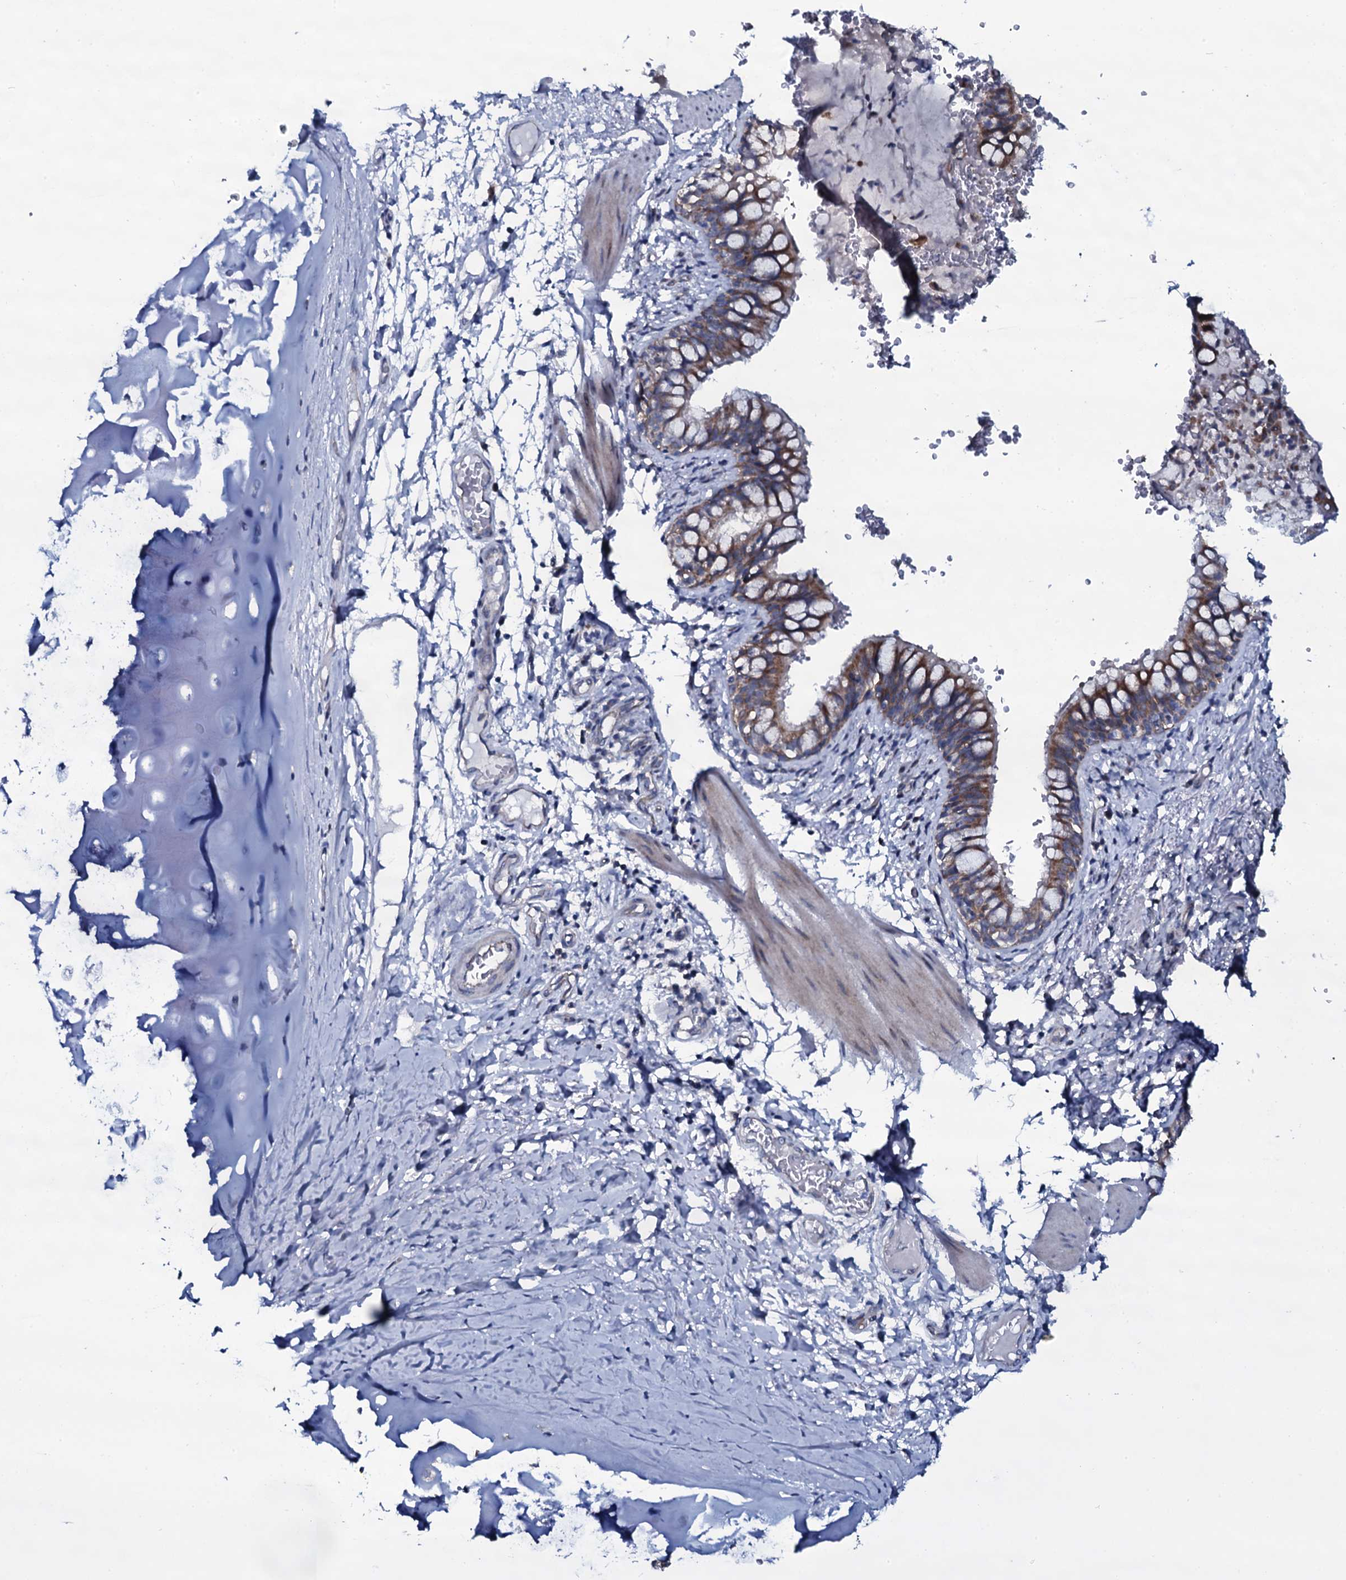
{"staining": {"intensity": "strong", "quantity": ">75%", "location": "cytoplasmic/membranous"}, "tissue": "bronchus", "cell_type": "Respiratory epithelial cells", "image_type": "normal", "snomed": [{"axis": "morphology", "description": "Normal tissue, NOS"}, {"axis": "topography", "description": "Cartilage tissue"}, {"axis": "topography", "description": "Bronchus"}], "caption": "An immunohistochemistry (IHC) image of unremarkable tissue is shown. Protein staining in brown shows strong cytoplasmic/membranous positivity in bronchus within respiratory epithelial cells. The staining is performed using DAB (3,3'-diaminobenzidine) brown chromogen to label protein expression. The nuclei are counter-stained blue using hematoxylin.", "gene": "WIPF3", "patient": {"sex": "female", "age": 36}}